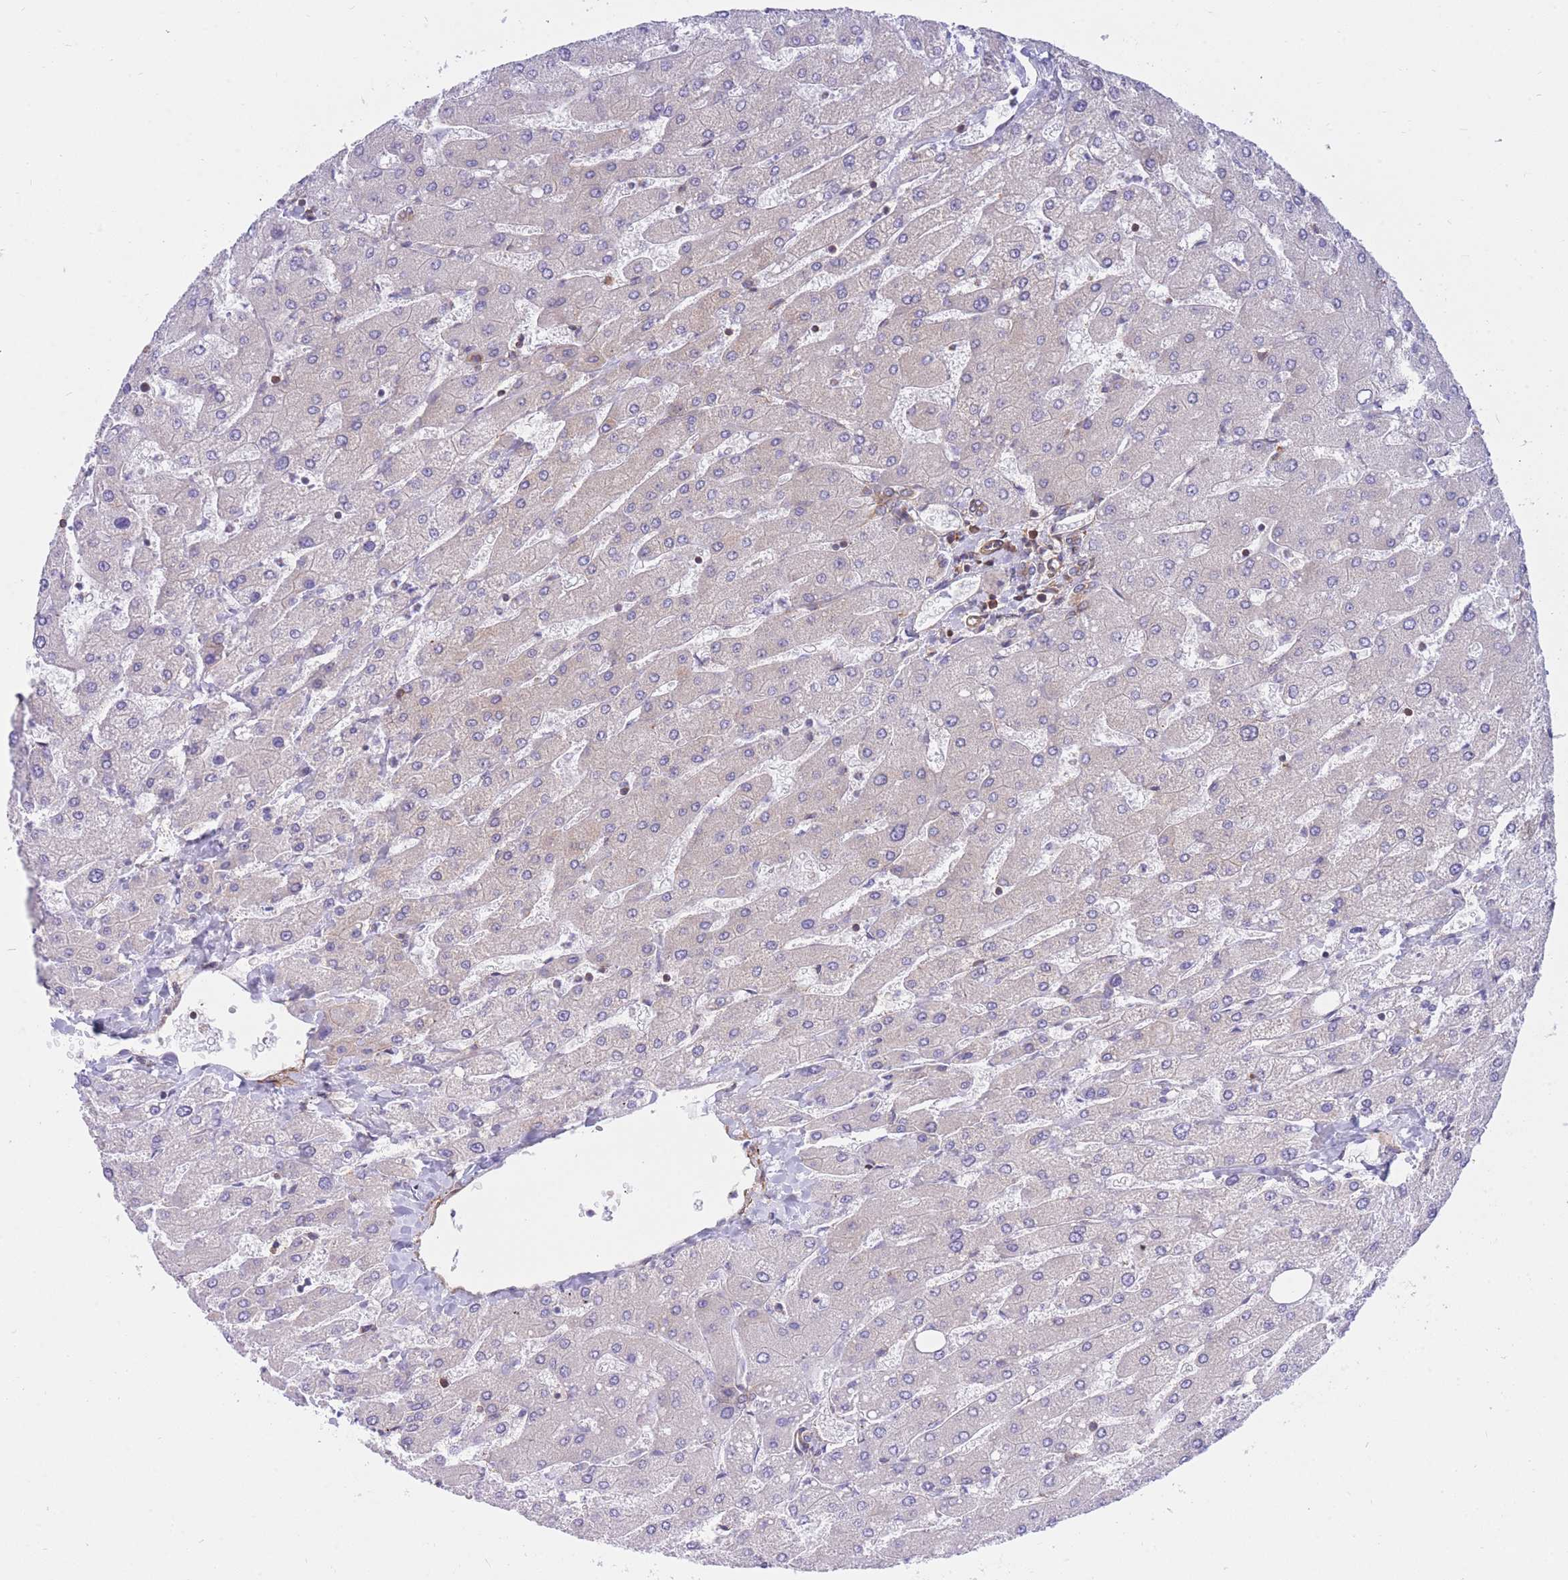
{"staining": {"intensity": "moderate", "quantity": "25%-75%", "location": "cytoplasmic/membranous"}, "tissue": "liver", "cell_type": "Cholangiocytes", "image_type": "normal", "snomed": [{"axis": "morphology", "description": "Normal tissue, NOS"}, {"axis": "topography", "description": "Liver"}], "caption": "This histopathology image reveals normal liver stained with immunohistochemistry to label a protein in brown. The cytoplasmic/membranous of cholangiocytes show moderate positivity for the protein. Nuclei are counter-stained blue.", "gene": "REM1", "patient": {"sex": "male", "age": 55}}